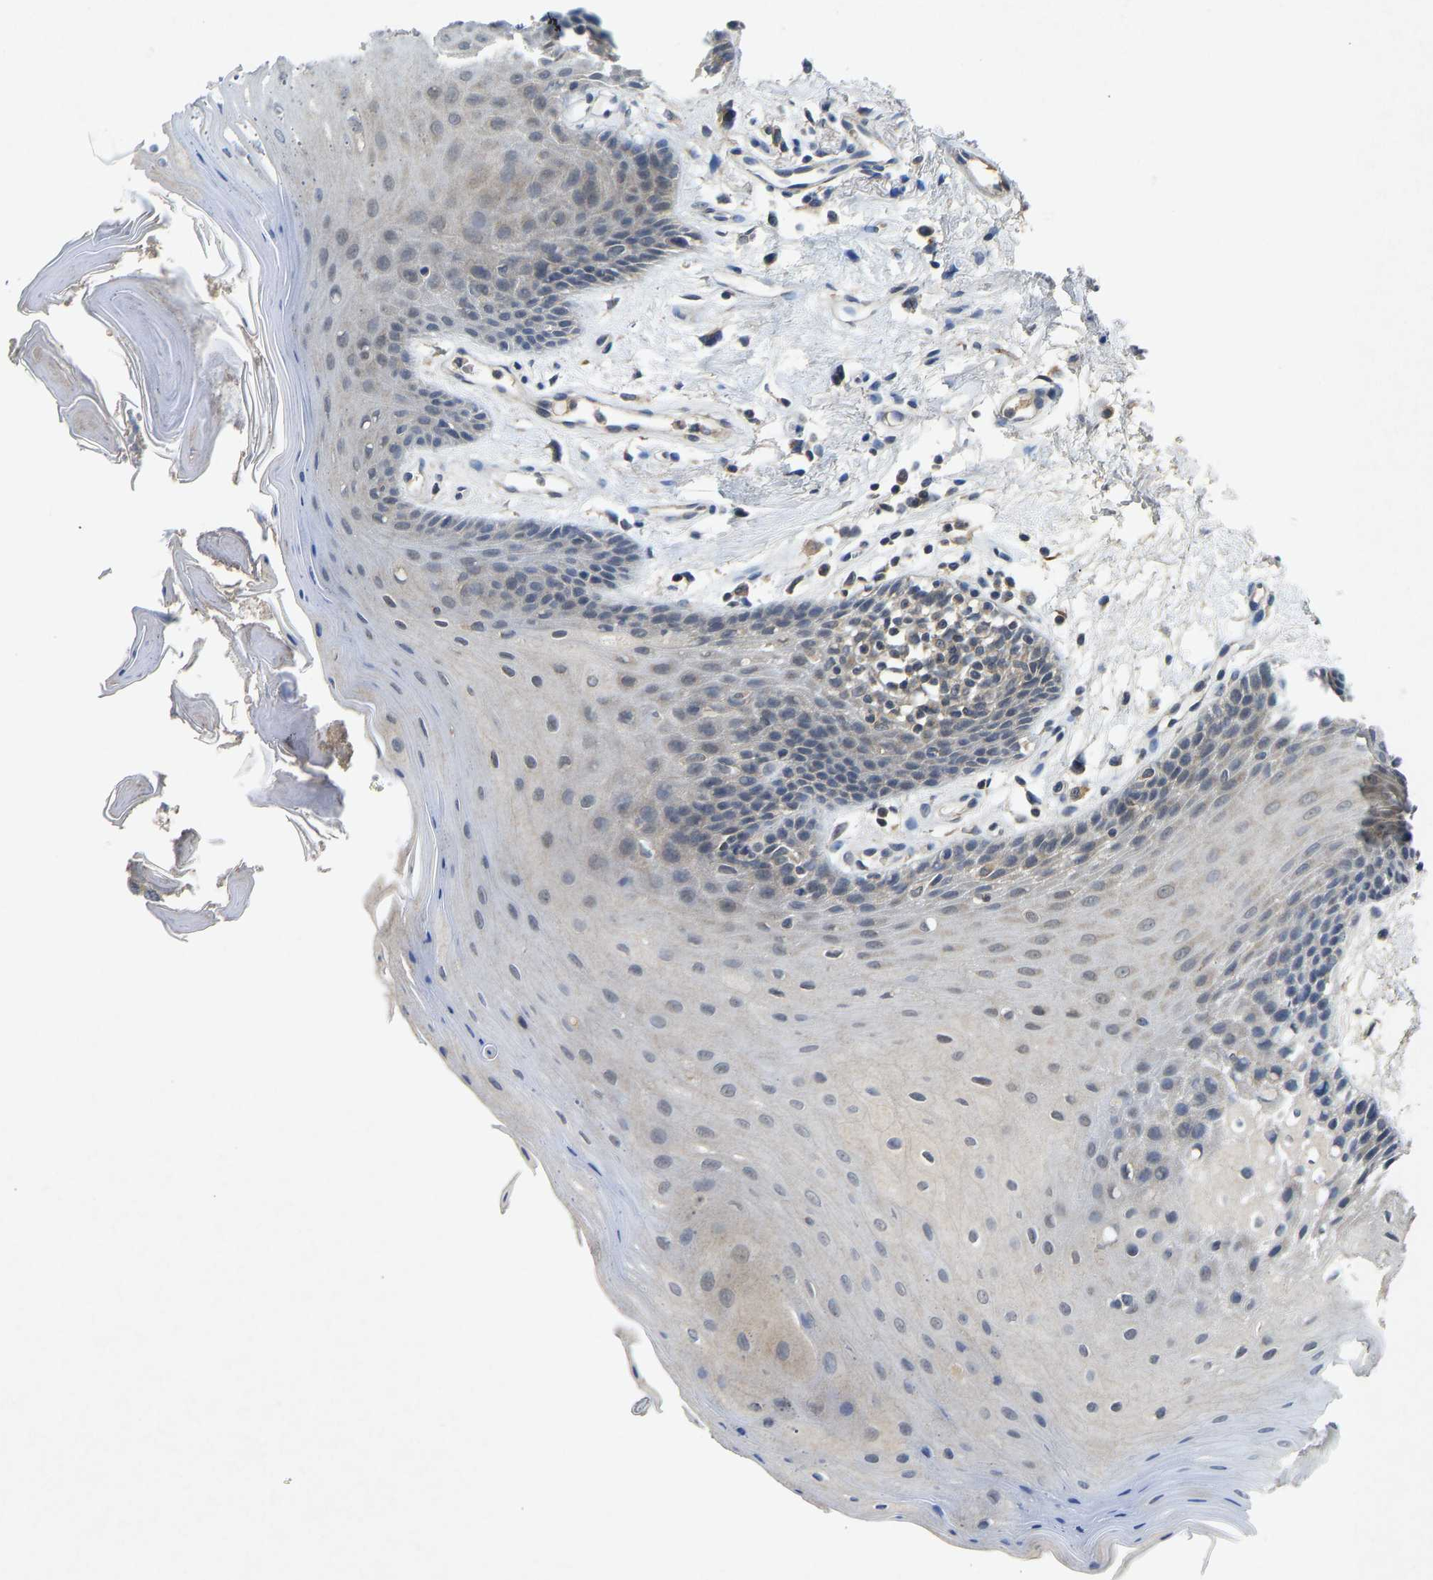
{"staining": {"intensity": "weak", "quantity": "<25%", "location": "cytoplasmic/membranous"}, "tissue": "oral mucosa", "cell_type": "Squamous epithelial cells", "image_type": "normal", "snomed": [{"axis": "morphology", "description": "Normal tissue, NOS"}, {"axis": "morphology", "description": "Squamous cell carcinoma, NOS"}, {"axis": "topography", "description": "Oral tissue"}, {"axis": "topography", "description": "Head-Neck"}], "caption": "Image shows no protein staining in squamous epithelial cells of benign oral mucosa.", "gene": "PDE7A", "patient": {"sex": "male", "age": 71}}